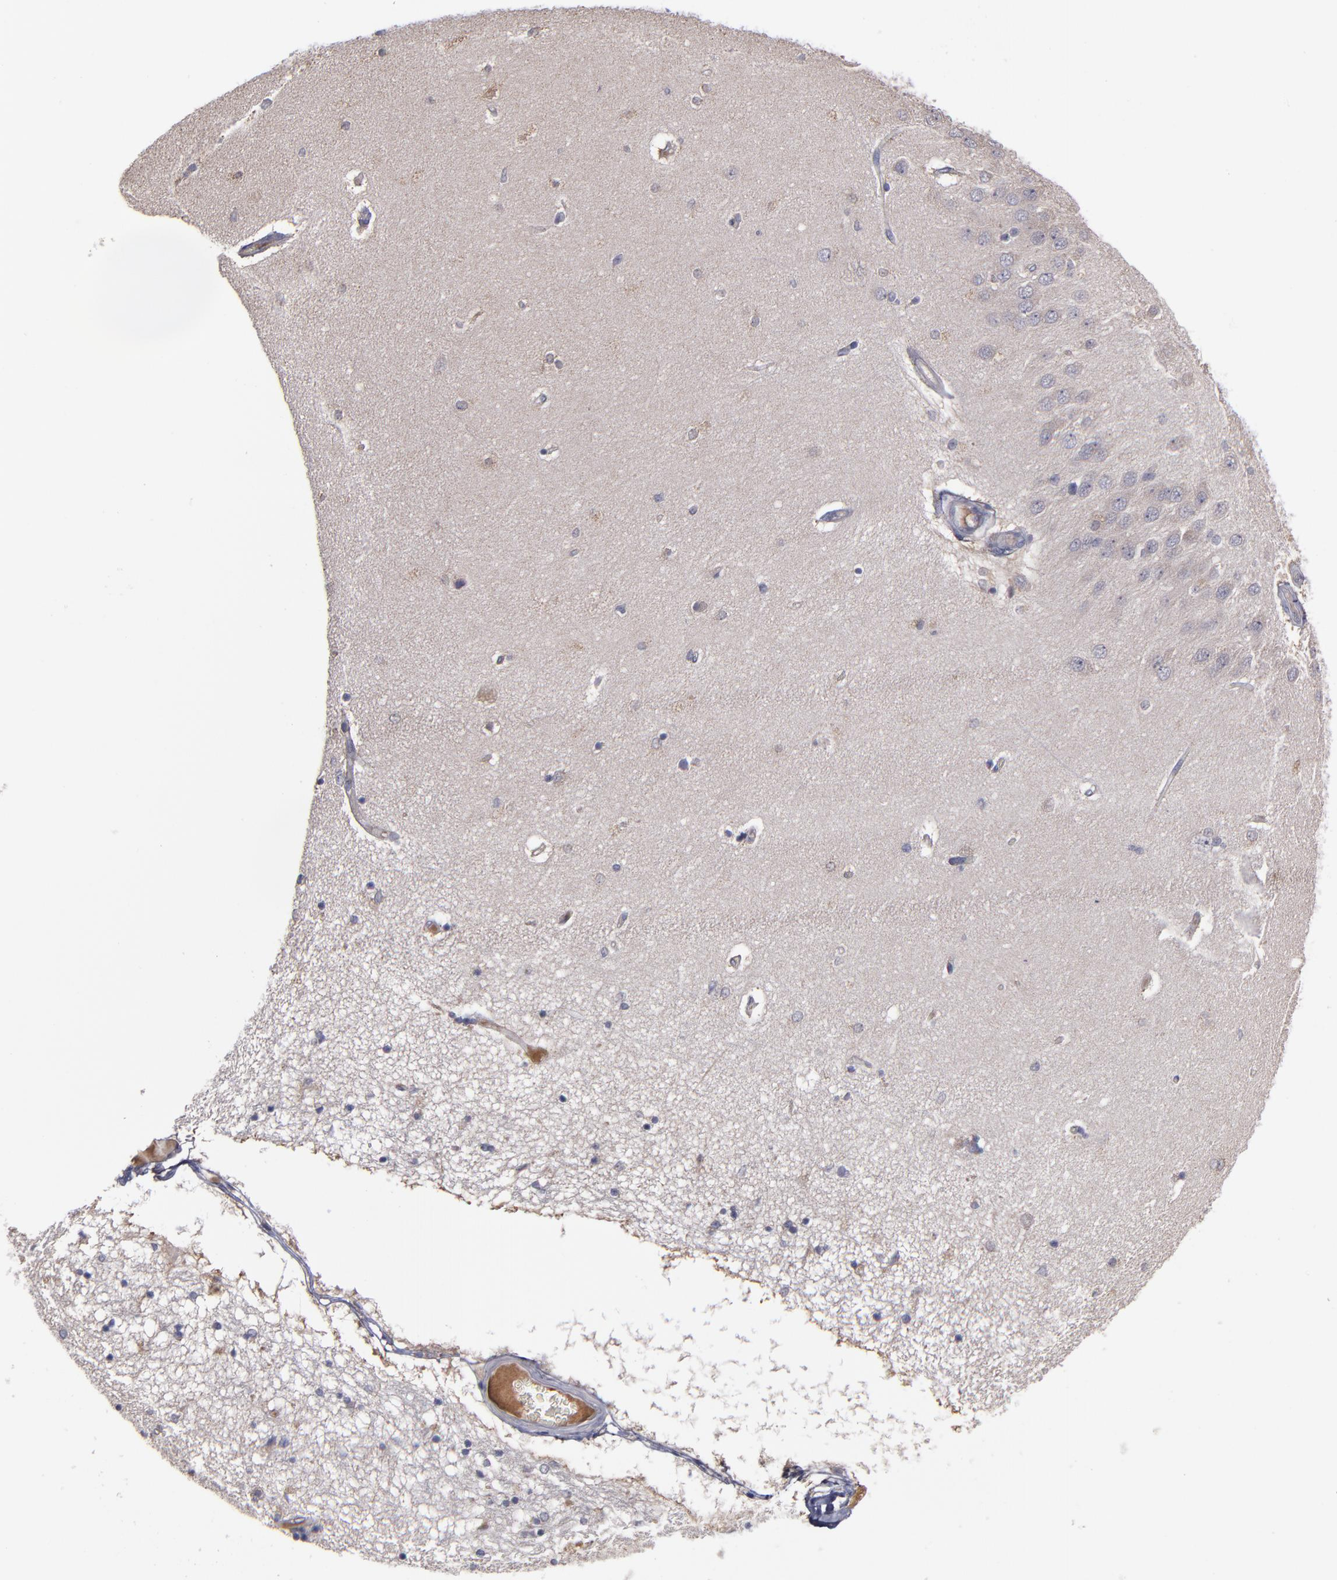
{"staining": {"intensity": "negative", "quantity": "none", "location": "none"}, "tissue": "hippocampus", "cell_type": "Glial cells", "image_type": "normal", "snomed": [{"axis": "morphology", "description": "Normal tissue, NOS"}, {"axis": "topography", "description": "Hippocampus"}], "caption": "High power microscopy image of an IHC photomicrograph of unremarkable hippocampus, revealing no significant positivity in glial cells. (Brightfield microscopy of DAB IHC at high magnification).", "gene": "MMP11", "patient": {"sex": "female", "age": 54}}